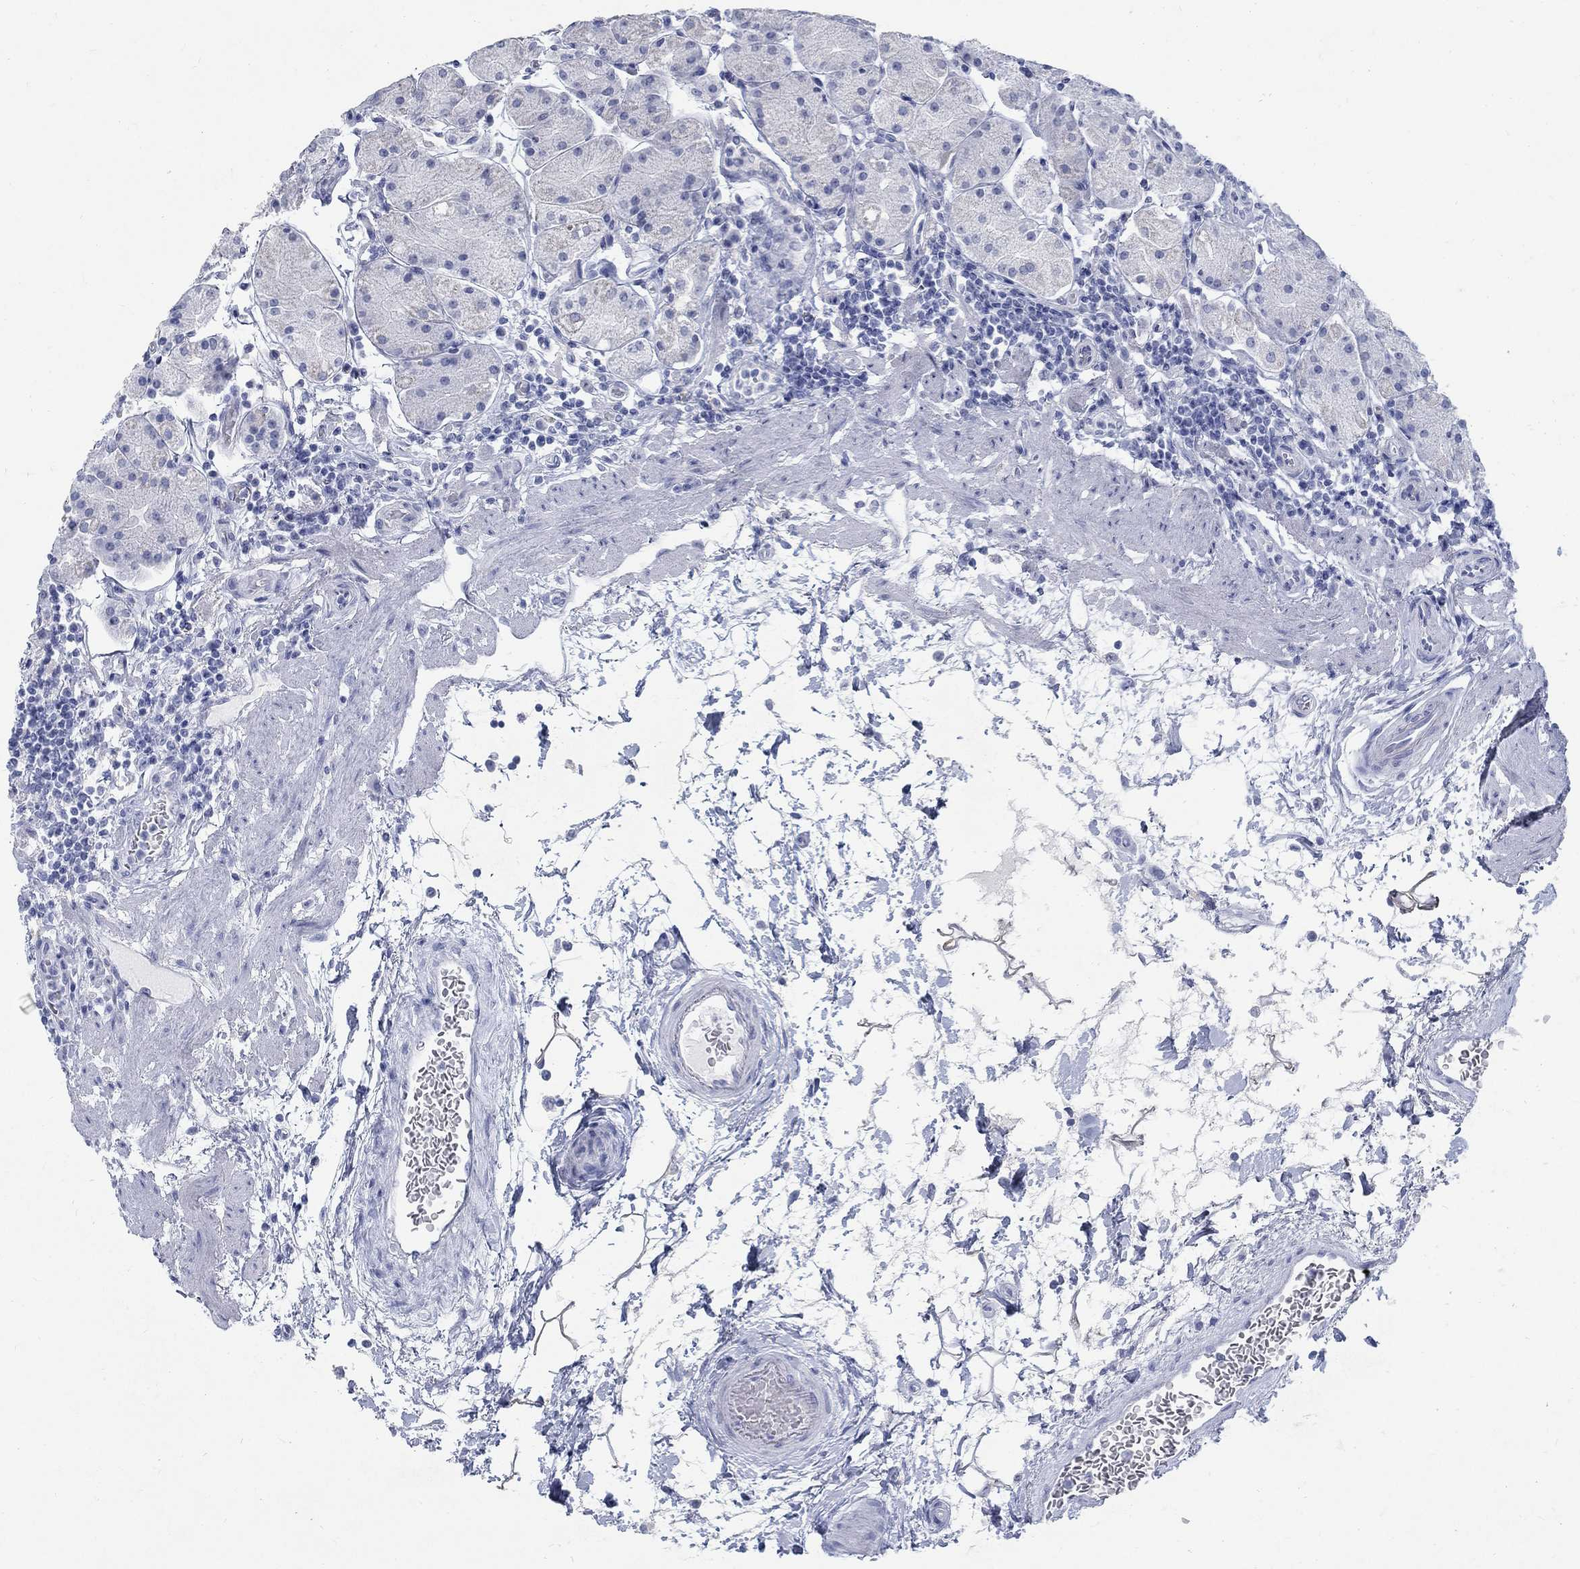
{"staining": {"intensity": "moderate", "quantity": "<25%", "location": "cytoplasmic/membranous"}, "tissue": "stomach", "cell_type": "Glandular cells", "image_type": "normal", "snomed": [{"axis": "morphology", "description": "Normal tissue, NOS"}, {"axis": "topography", "description": "Stomach"}], "caption": "Moderate cytoplasmic/membranous expression for a protein is appreciated in about <25% of glandular cells of unremarkable stomach using IHC.", "gene": "RFTN2", "patient": {"sex": "male", "age": 54}}